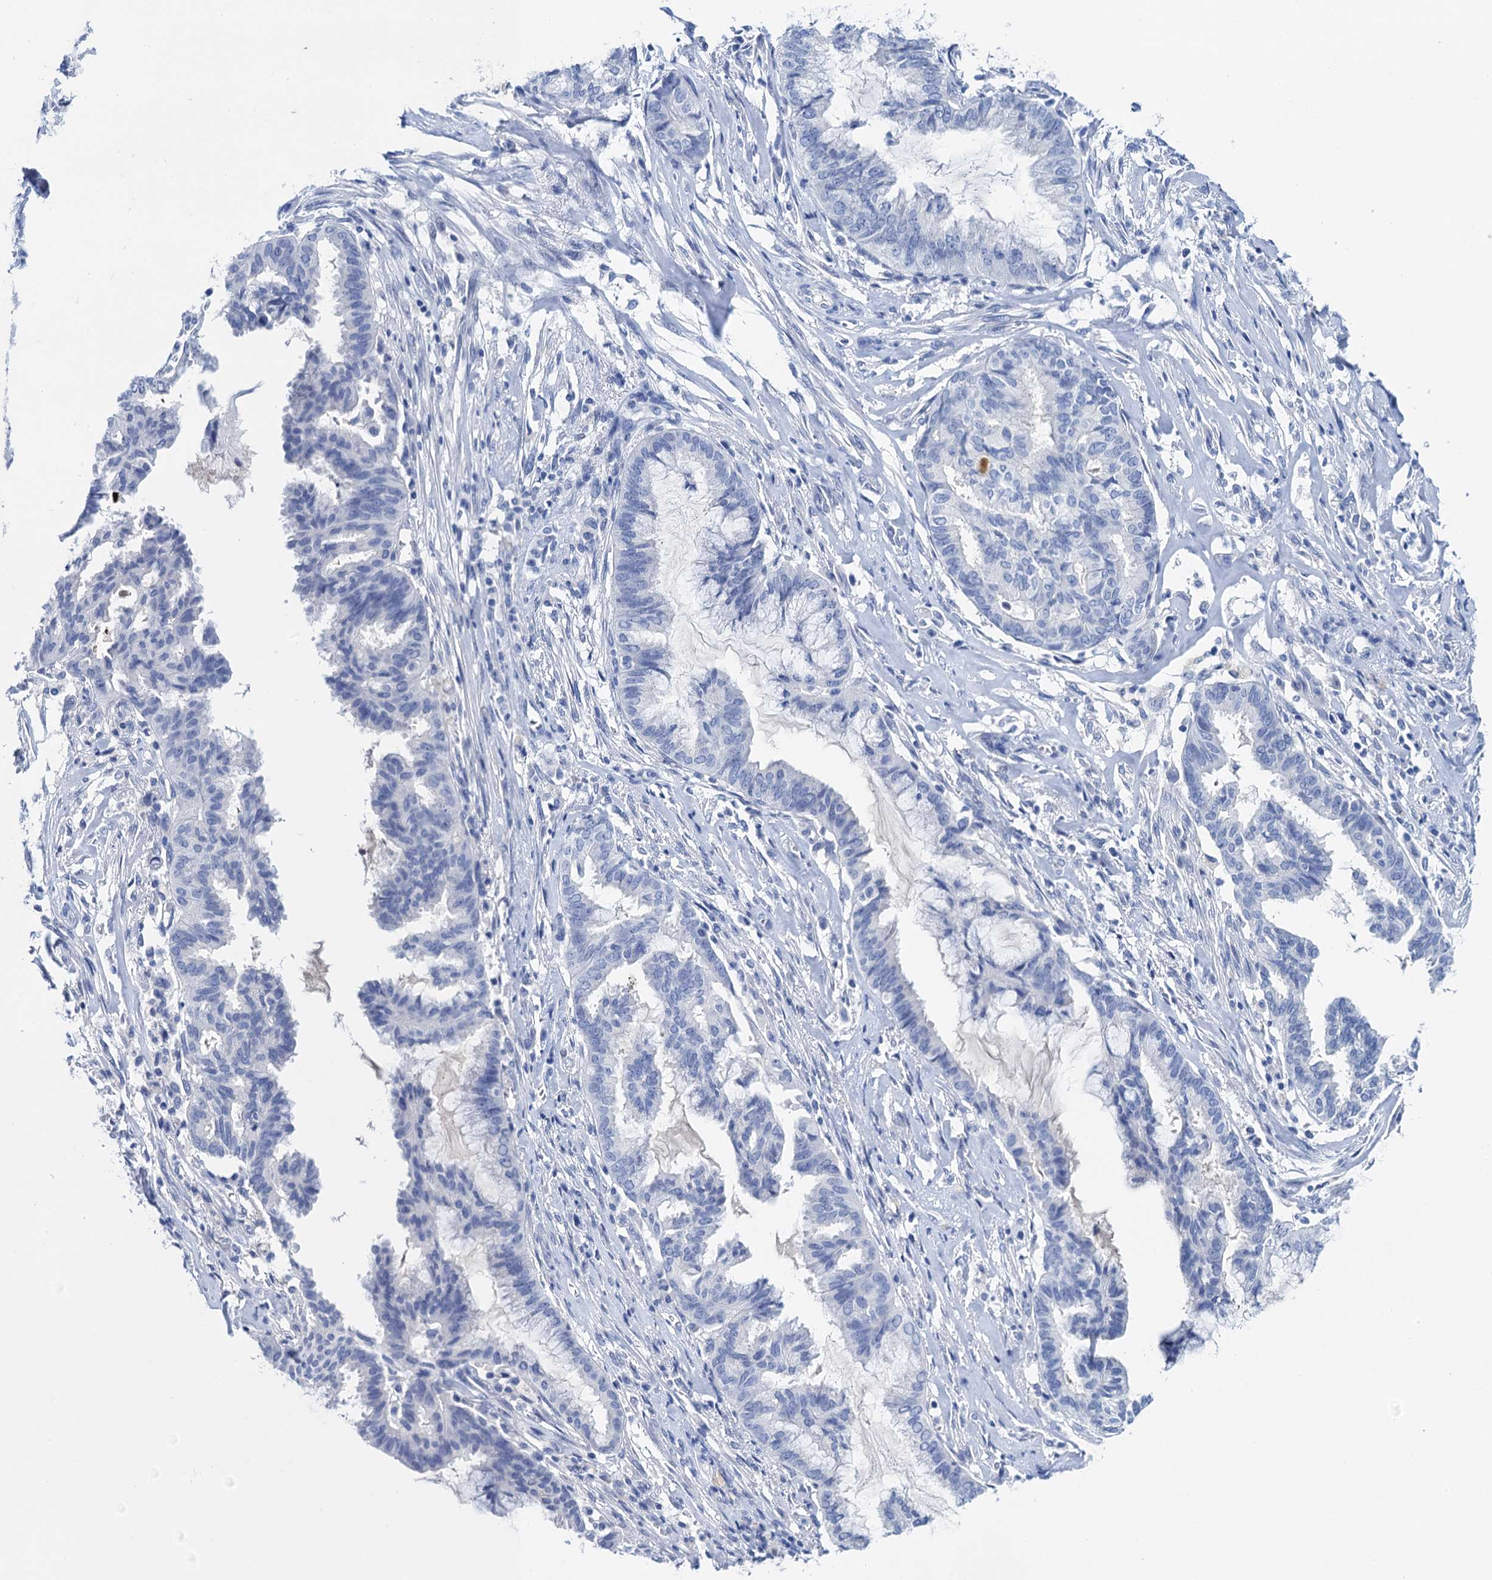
{"staining": {"intensity": "negative", "quantity": "none", "location": "none"}, "tissue": "endometrial cancer", "cell_type": "Tumor cells", "image_type": "cancer", "snomed": [{"axis": "morphology", "description": "Adenocarcinoma, NOS"}, {"axis": "topography", "description": "Endometrium"}], "caption": "Endometrial cancer was stained to show a protein in brown. There is no significant expression in tumor cells.", "gene": "LYPD3", "patient": {"sex": "female", "age": 86}}